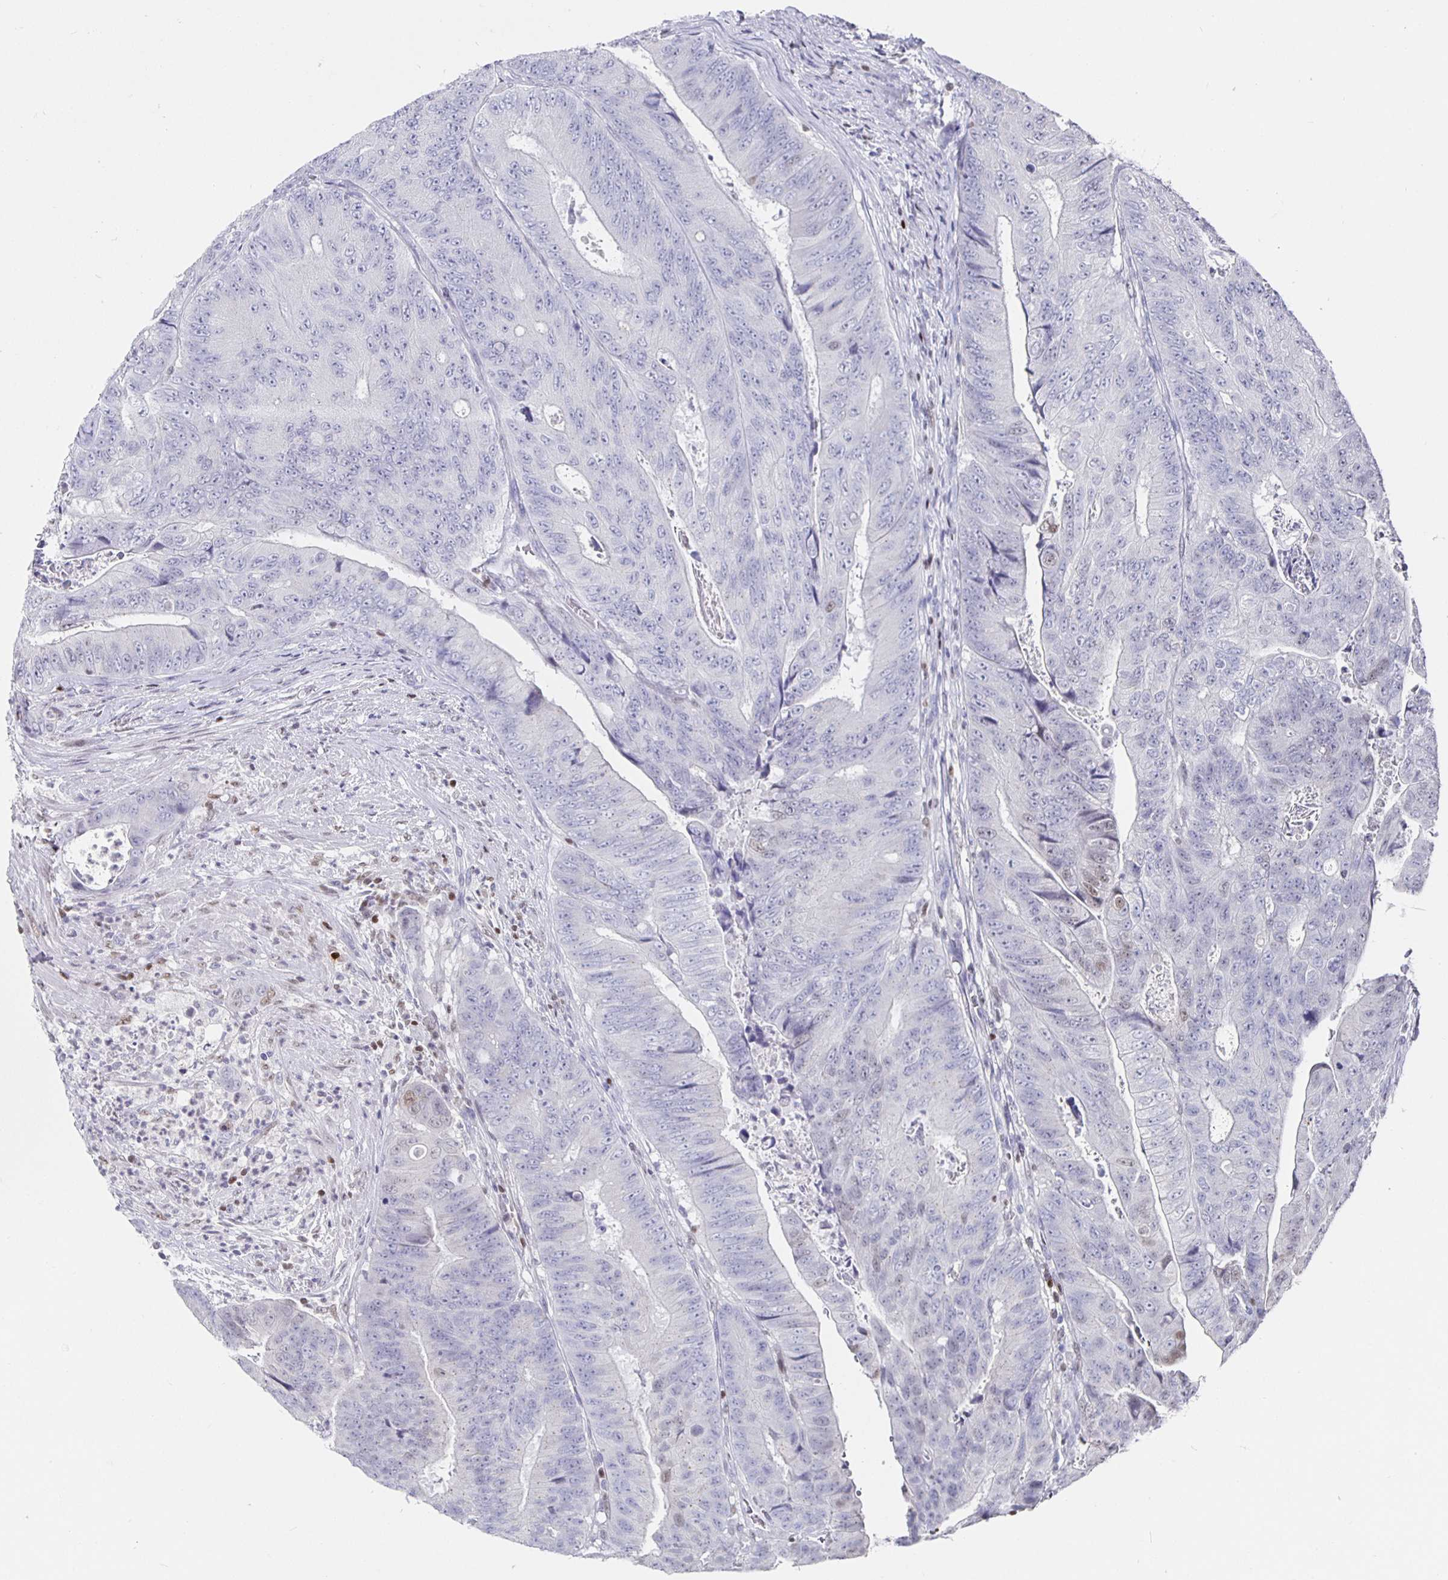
{"staining": {"intensity": "negative", "quantity": "none", "location": "none"}, "tissue": "colorectal cancer", "cell_type": "Tumor cells", "image_type": "cancer", "snomed": [{"axis": "morphology", "description": "Adenocarcinoma, NOS"}, {"axis": "topography", "description": "Colon"}], "caption": "DAB (3,3'-diaminobenzidine) immunohistochemical staining of human adenocarcinoma (colorectal) demonstrates no significant positivity in tumor cells.", "gene": "RUNX2", "patient": {"sex": "female", "age": 48}}